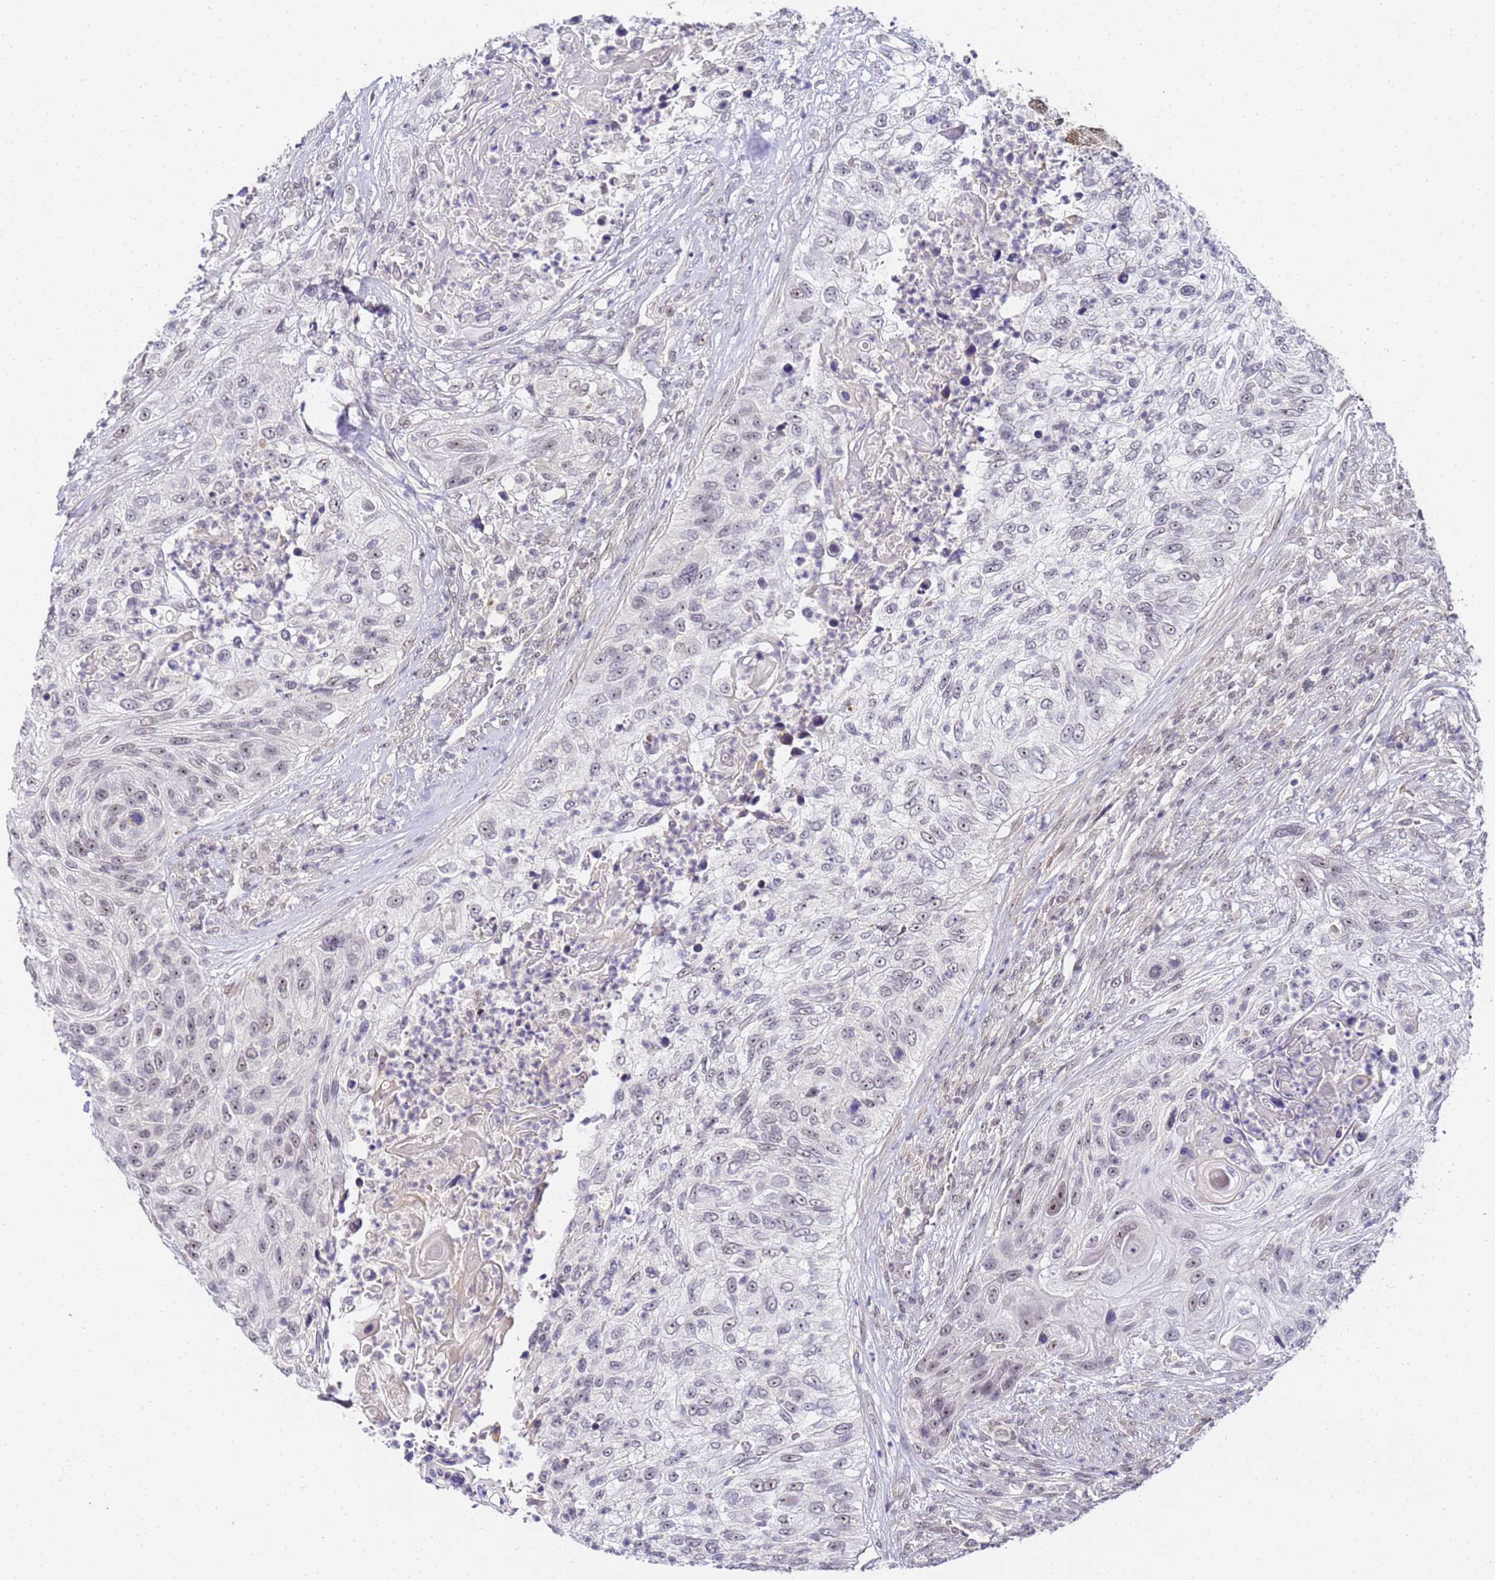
{"staining": {"intensity": "weak", "quantity": "<25%", "location": "nuclear"}, "tissue": "urothelial cancer", "cell_type": "Tumor cells", "image_type": "cancer", "snomed": [{"axis": "morphology", "description": "Urothelial carcinoma, High grade"}, {"axis": "topography", "description": "Urinary bladder"}], "caption": "This is an immunohistochemistry (IHC) image of high-grade urothelial carcinoma. There is no positivity in tumor cells.", "gene": "LSM3", "patient": {"sex": "female", "age": 60}}